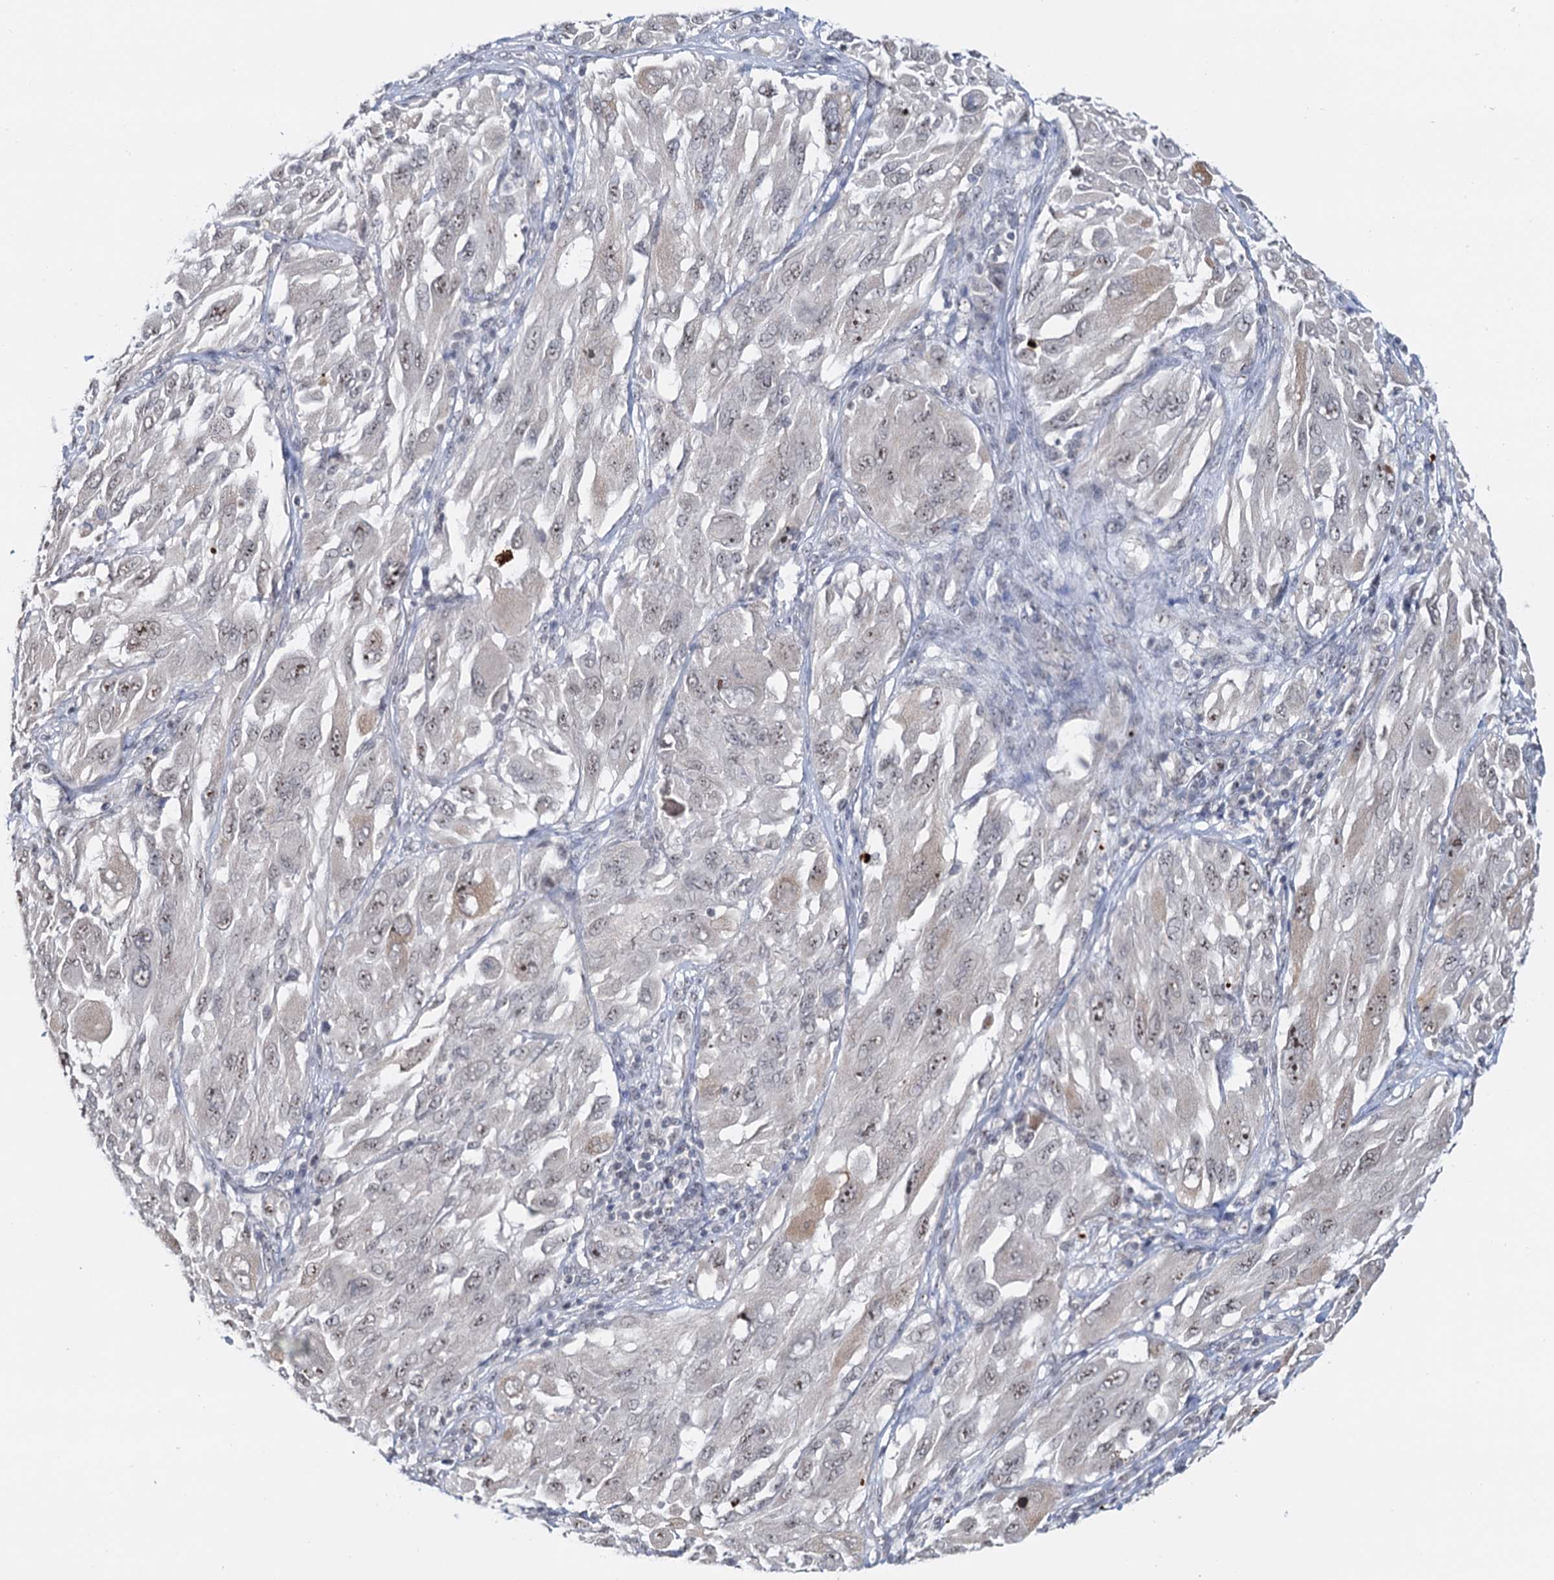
{"staining": {"intensity": "weak", "quantity": "25%-75%", "location": "nuclear"}, "tissue": "melanoma", "cell_type": "Tumor cells", "image_type": "cancer", "snomed": [{"axis": "morphology", "description": "Malignant melanoma, NOS"}, {"axis": "topography", "description": "Skin"}], "caption": "Immunohistochemistry micrograph of neoplastic tissue: human malignant melanoma stained using IHC demonstrates low levels of weak protein expression localized specifically in the nuclear of tumor cells, appearing as a nuclear brown color.", "gene": "NAT10", "patient": {"sex": "female", "age": 91}}